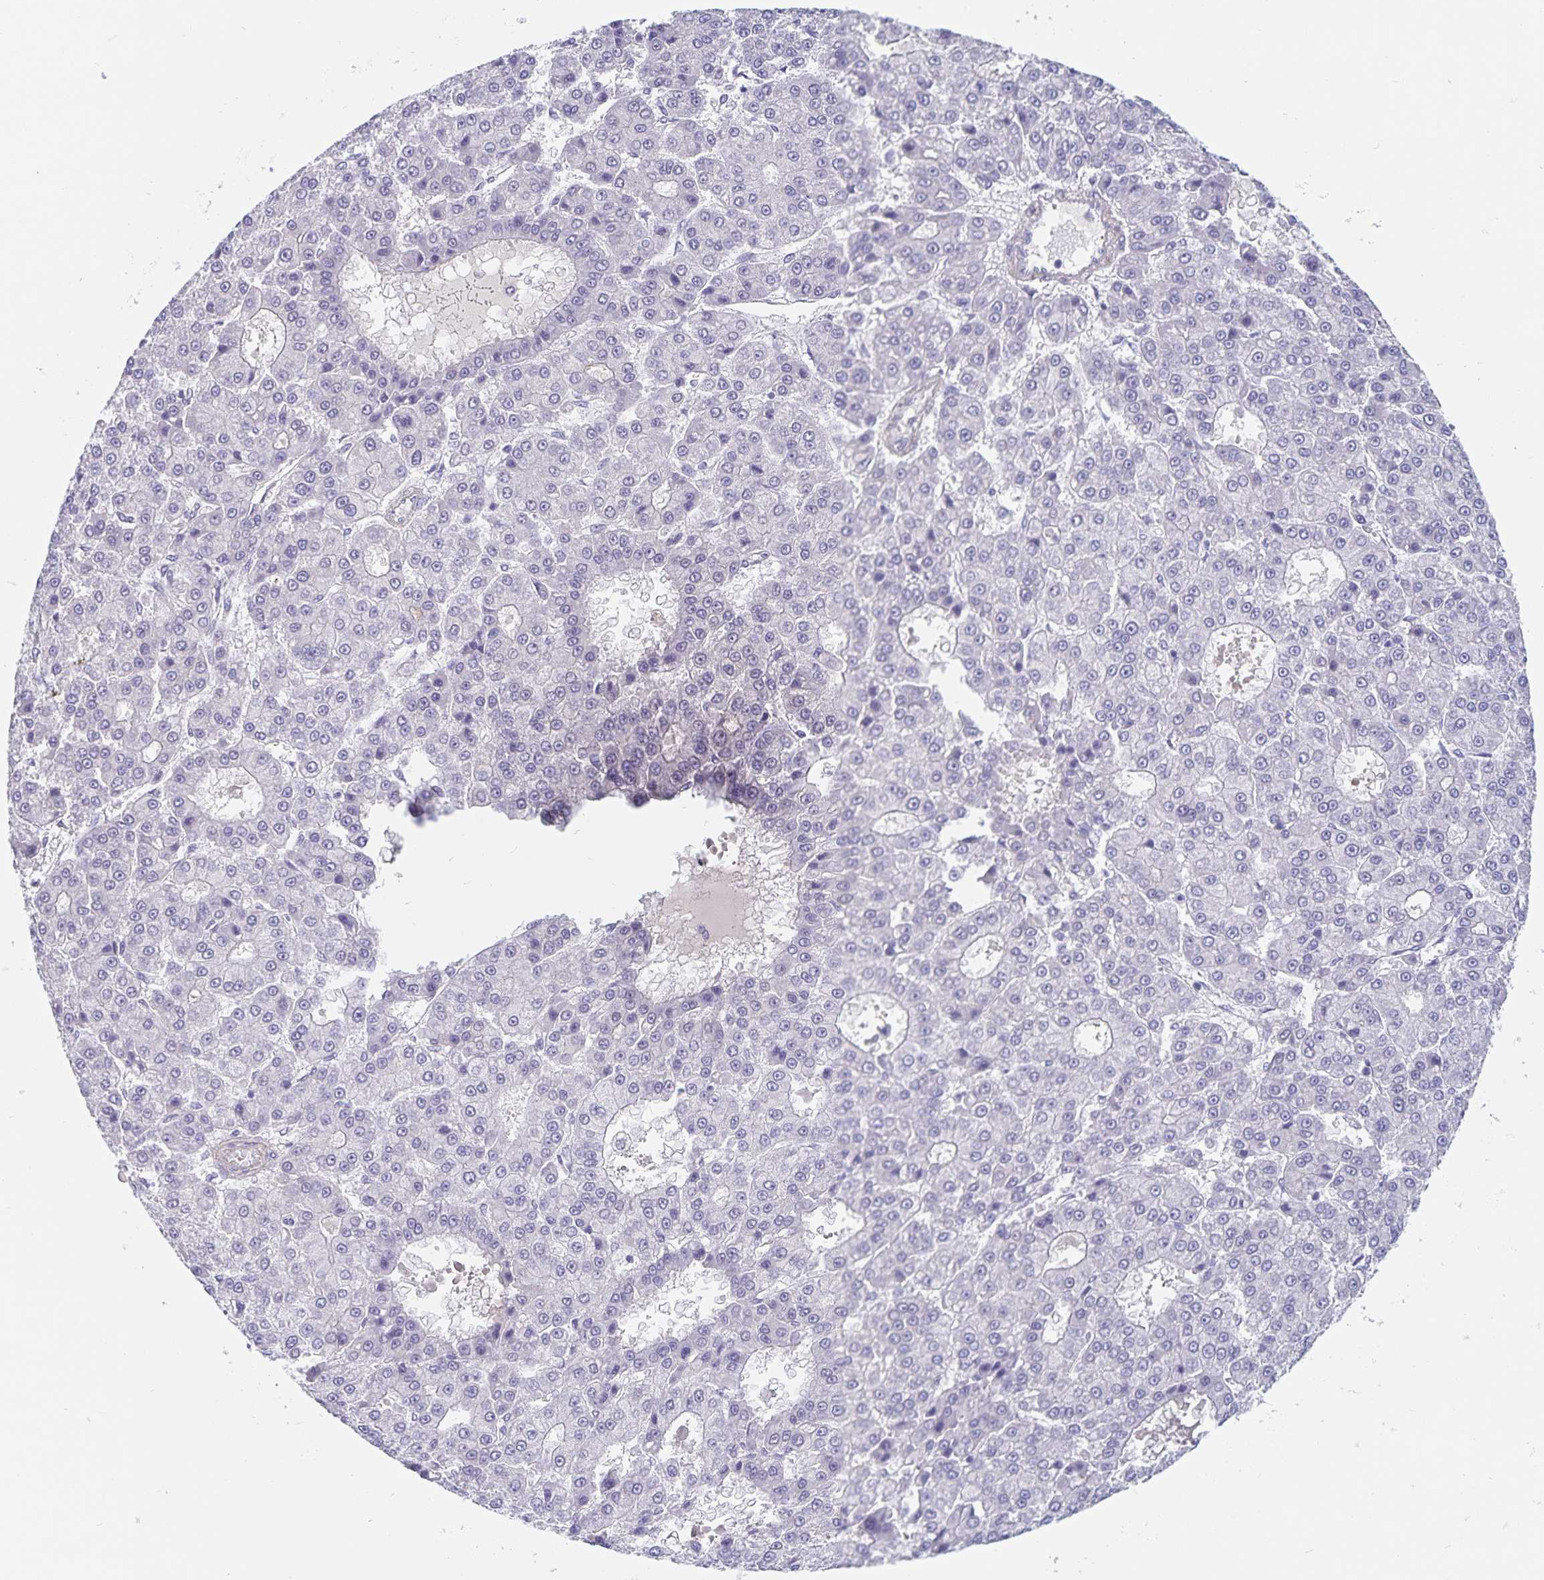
{"staining": {"intensity": "negative", "quantity": "none", "location": "none"}, "tissue": "liver cancer", "cell_type": "Tumor cells", "image_type": "cancer", "snomed": [{"axis": "morphology", "description": "Carcinoma, Hepatocellular, NOS"}, {"axis": "topography", "description": "Liver"}], "caption": "The histopathology image shows no staining of tumor cells in liver hepatocellular carcinoma.", "gene": "BAG6", "patient": {"sex": "male", "age": 70}}